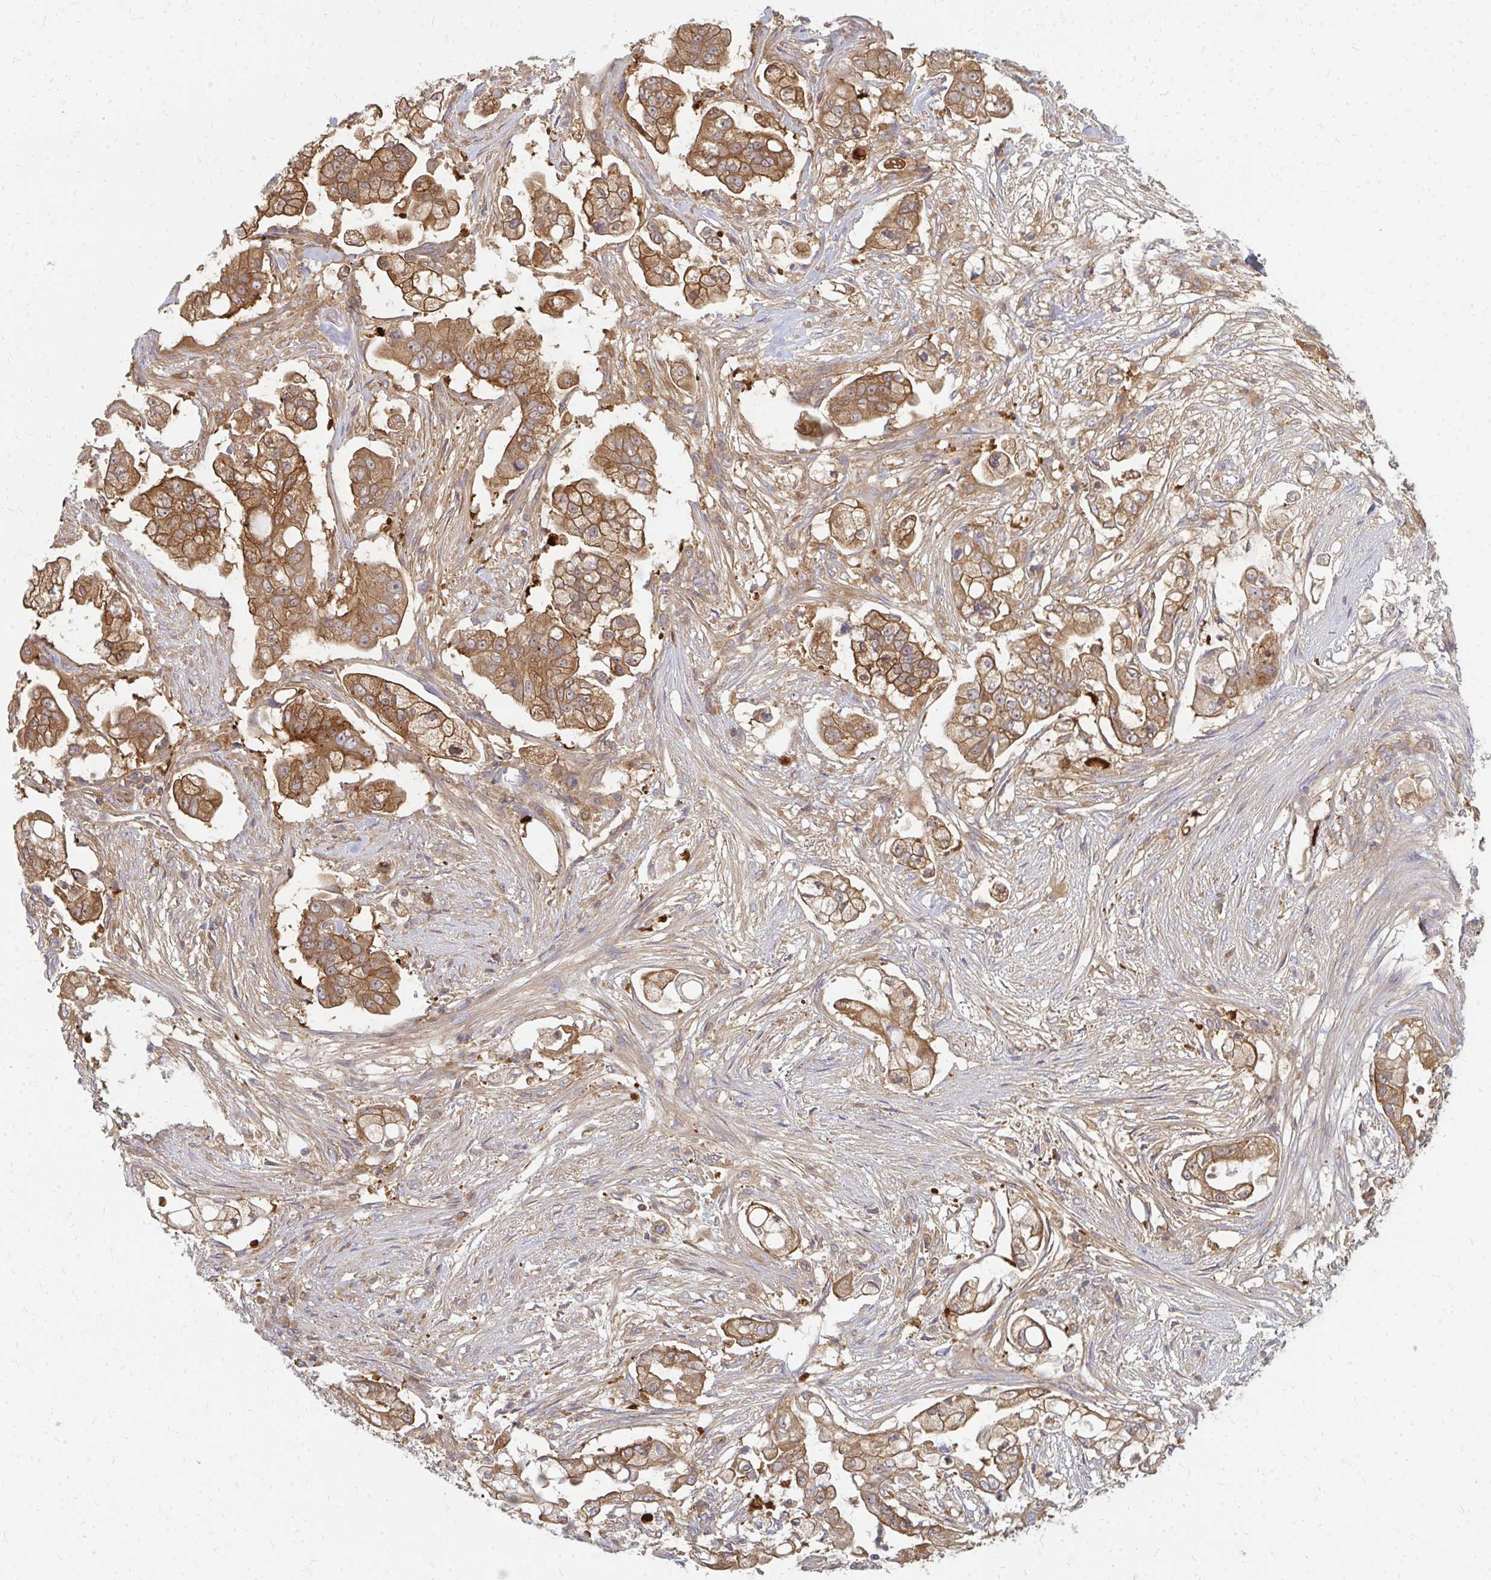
{"staining": {"intensity": "moderate", "quantity": ">75%", "location": "cytoplasmic/membranous"}, "tissue": "pancreatic cancer", "cell_type": "Tumor cells", "image_type": "cancer", "snomed": [{"axis": "morphology", "description": "Adenocarcinoma, NOS"}, {"axis": "topography", "description": "Pancreas"}], "caption": "Human pancreatic cancer (adenocarcinoma) stained with a brown dye displays moderate cytoplasmic/membranous positive positivity in approximately >75% of tumor cells.", "gene": "ZNF285", "patient": {"sex": "female", "age": 69}}